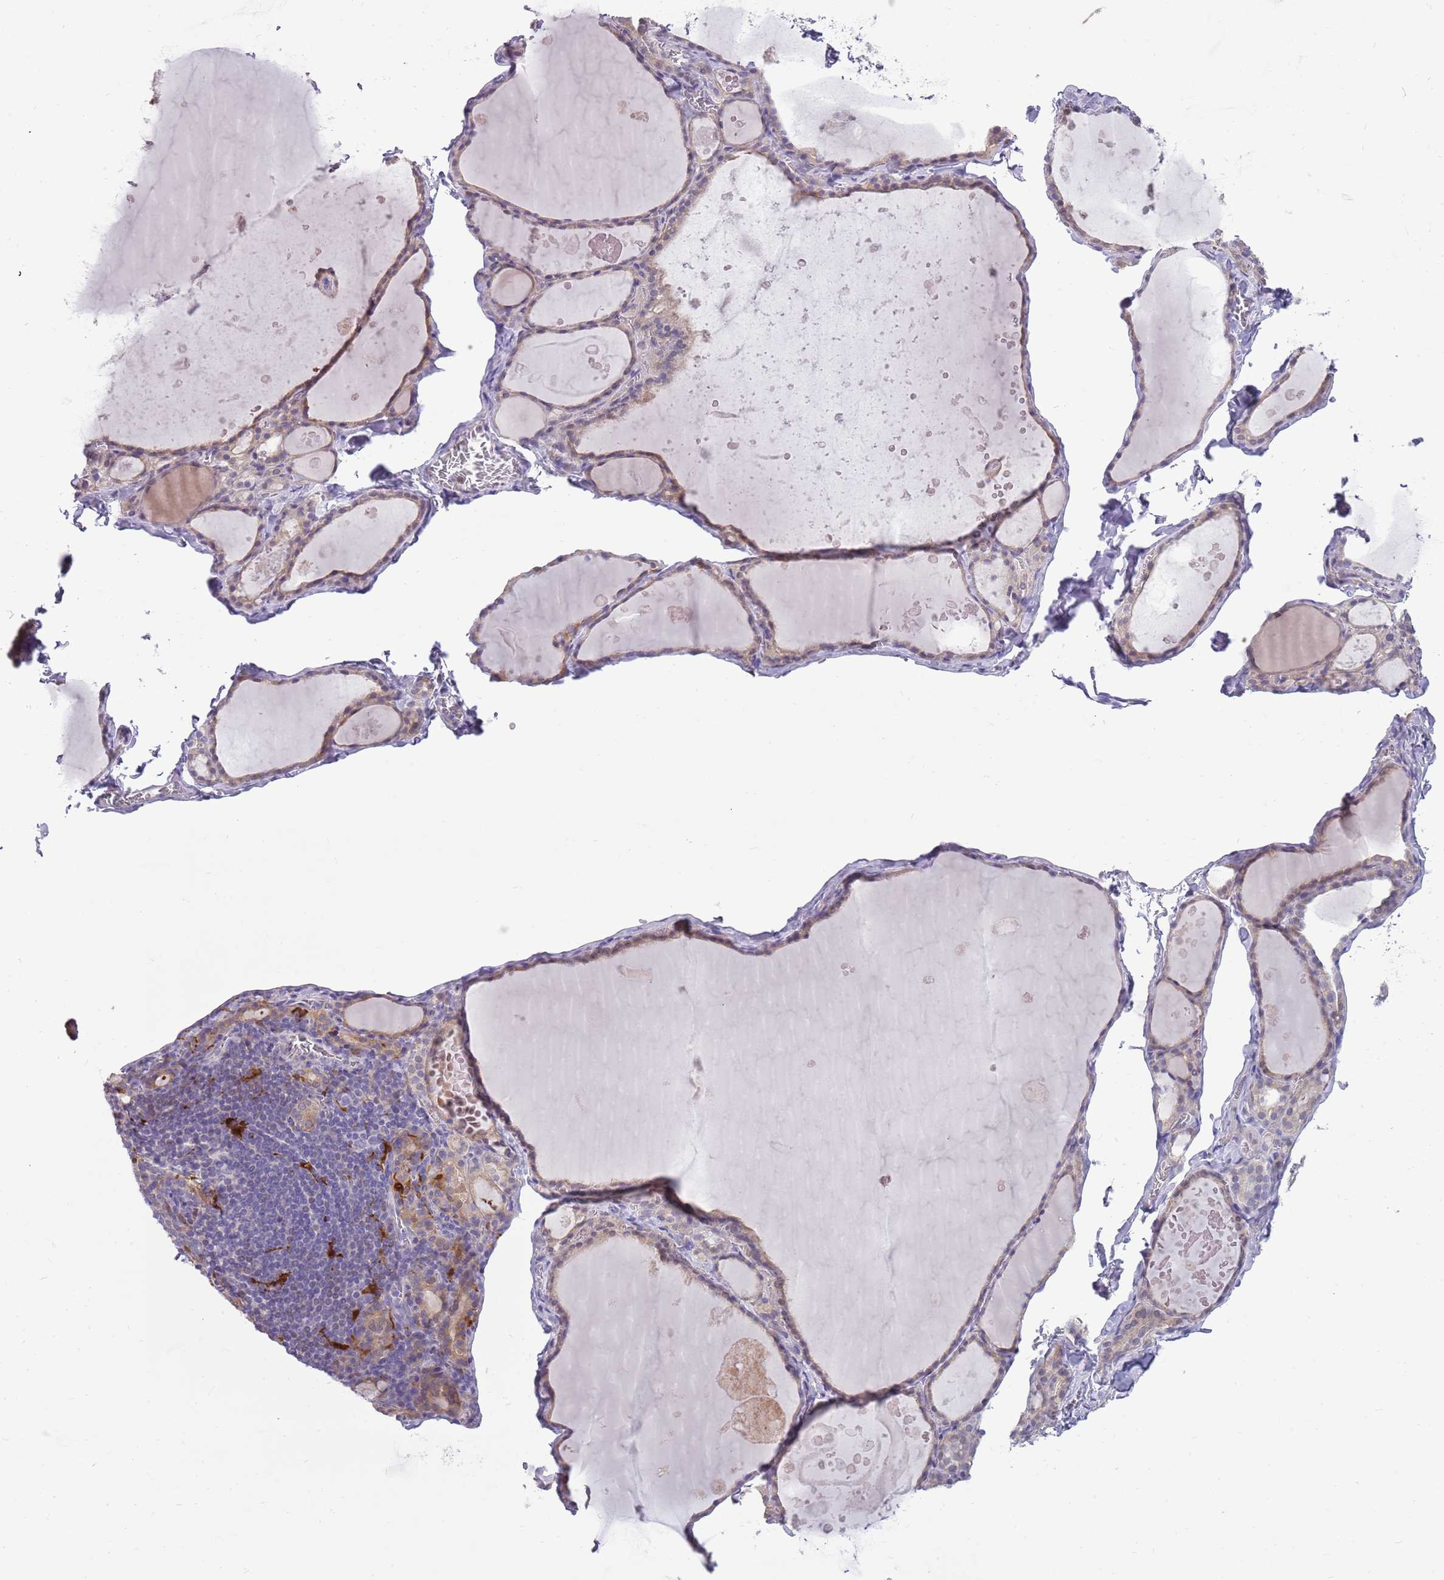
{"staining": {"intensity": "weak", "quantity": ">75%", "location": "cytoplasmic/membranous"}, "tissue": "thyroid gland", "cell_type": "Glandular cells", "image_type": "normal", "snomed": [{"axis": "morphology", "description": "Normal tissue, NOS"}, {"axis": "topography", "description": "Thyroid gland"}], "caption": "The micrograph displays immunohistochemical staining of unremarkable thyroid gland. There is weak cytoplasmic/membranous expression is identified in about >75% of glandular cells.", "gene": "DIPK1C", "patient": {"sex": "male", "age": 56}}